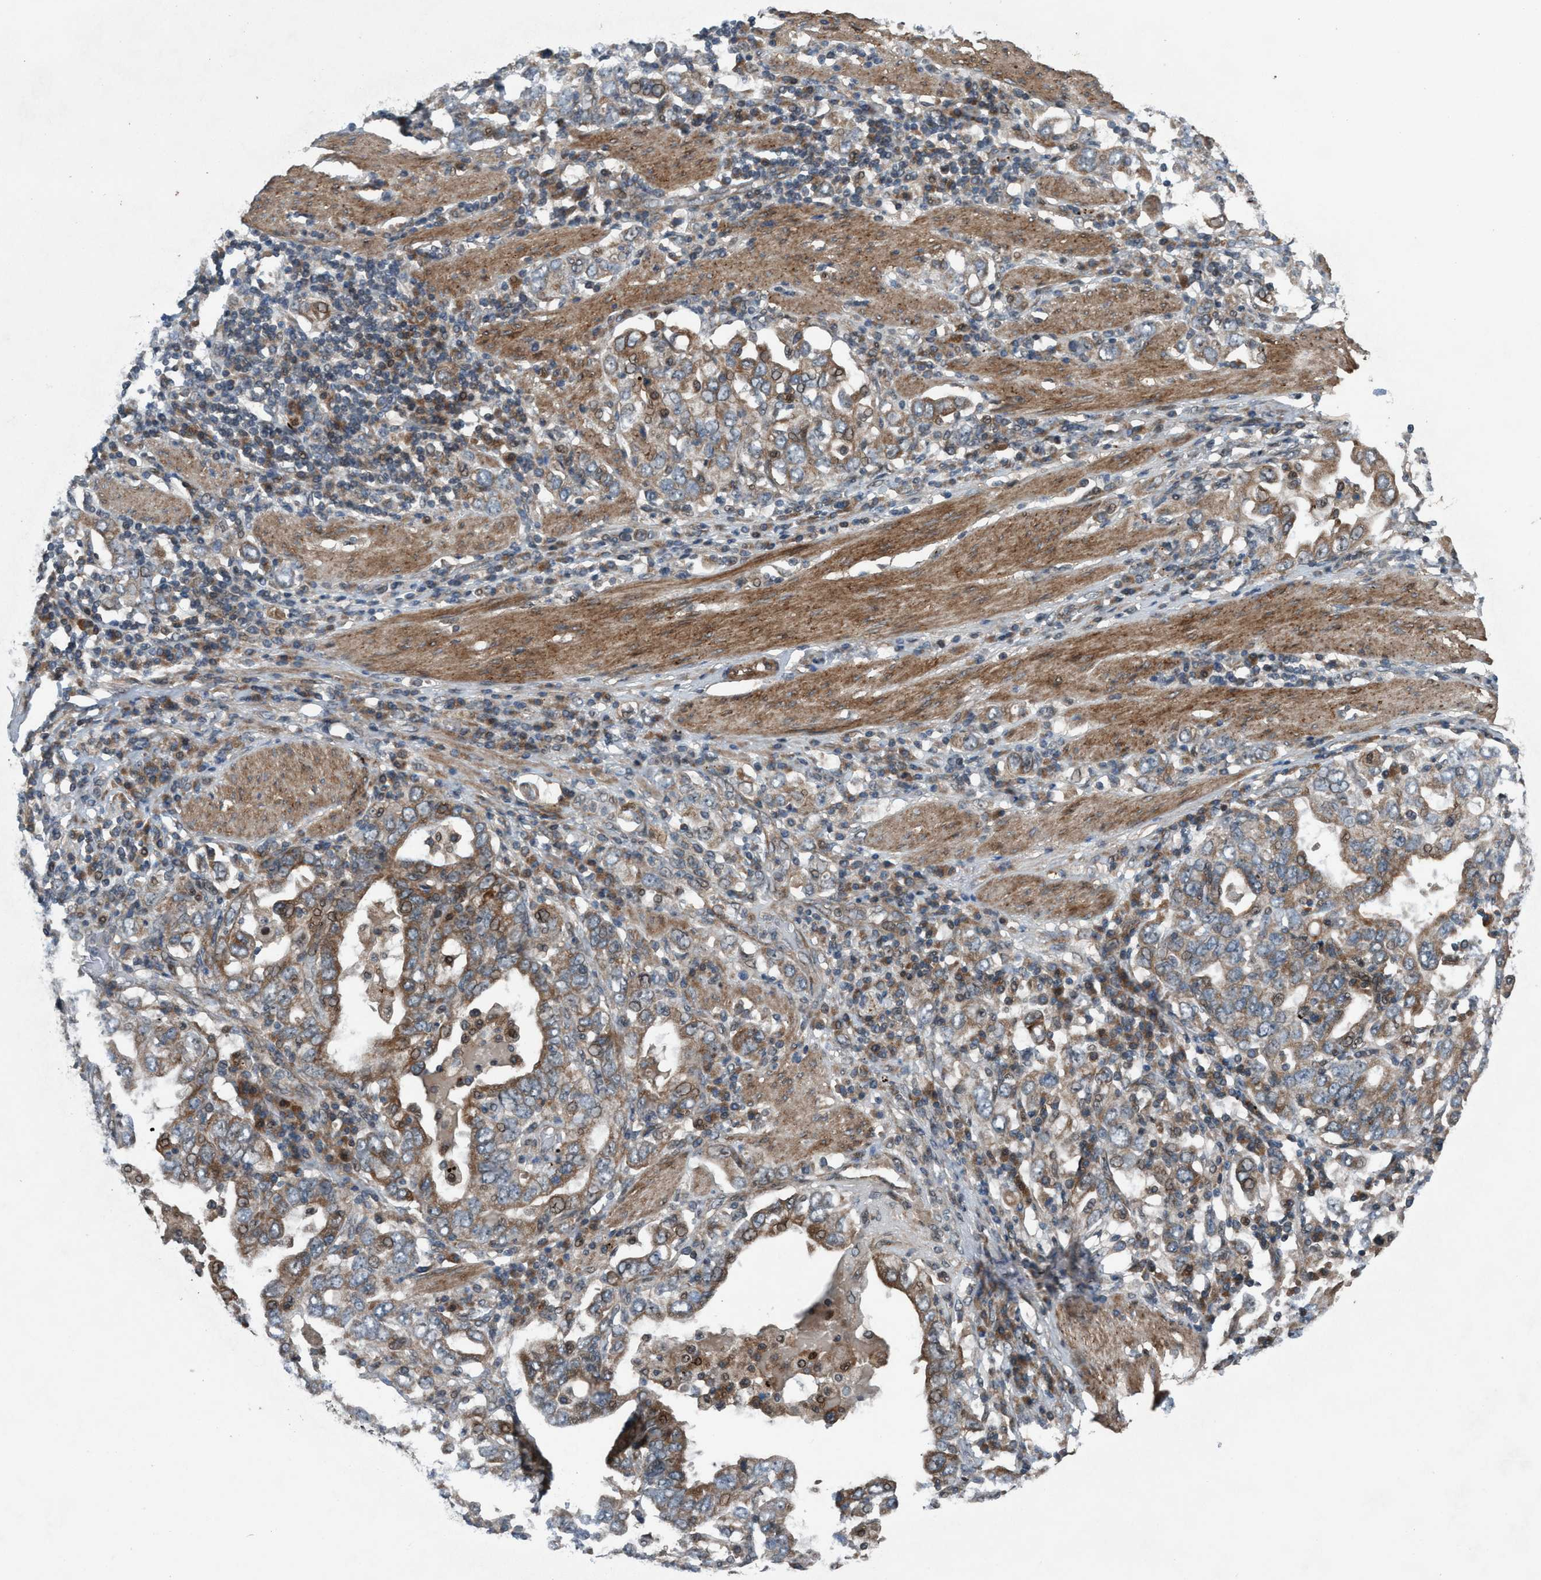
{"staining": {"intensity": "moderate", "quantity": "25%-75%", "location": "cytoplasmic/membranous"}, "tissue": "stomach cancer", "cell_type": "Tumor cells", "image_type": "cancer", "snomed": [{"axis": "morphology", "description": "Adenocarcinoma, NOS"}, {"axis": "topography", "description": "Stomach, upper"}], "caption": "Adenocarcinoma (stomach) tissue reveals moderate cytoplasmic/membranous staining in approximately 25%-75% of tumor cells", "gene": "NISCH", "patient": {"sex": "male", "age": 62}}